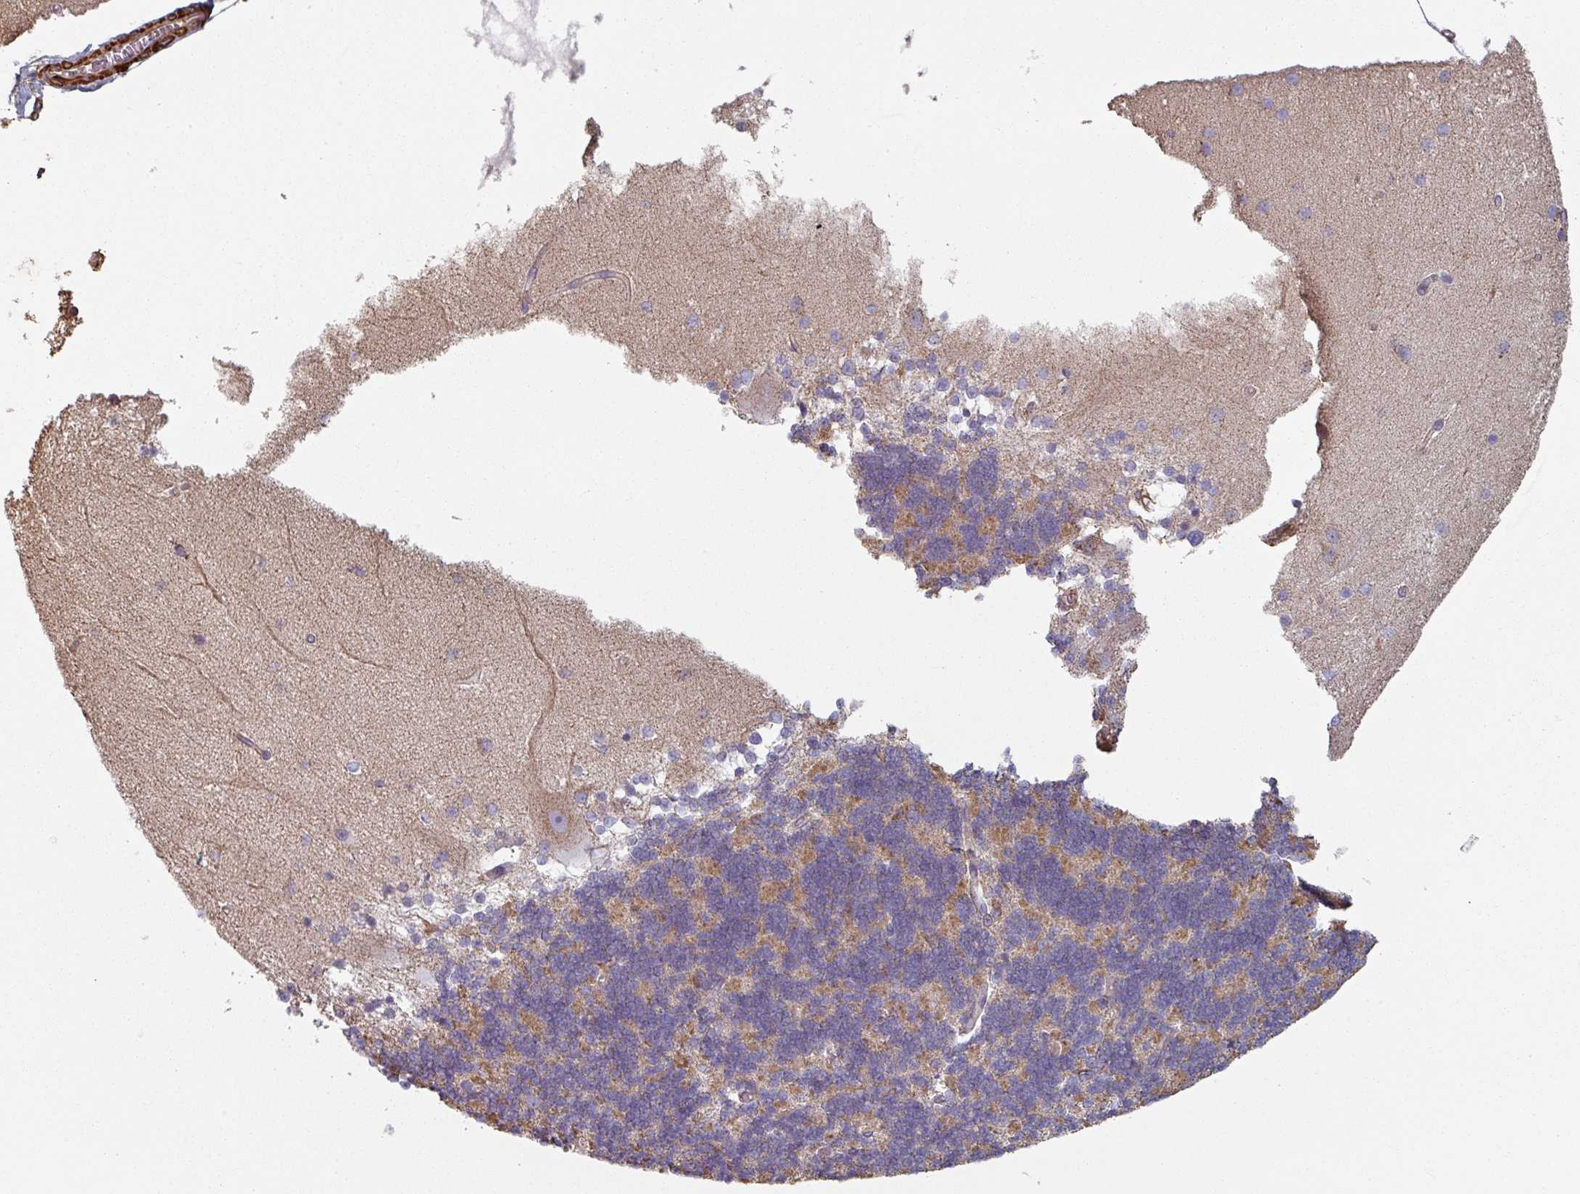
{"staining": {"intensity": "negative", "quantity": "none", "location": "none"}, "tissue": "cerebellum", "cell_type": "Cells in granular layer", "image_type": "normal", "snomed": [{"axis": "morphology", "description": "Normal tissue, NOS"}, {"axis": "topography", "description": "Cerebellum"}], "caption": "Immunohistochemistry (IHC) of benign cerebellum demonstrates no positivity in cells in granular layer.", "gene": "GSTA1", "patient": {"sex": "female", "age": 54}}